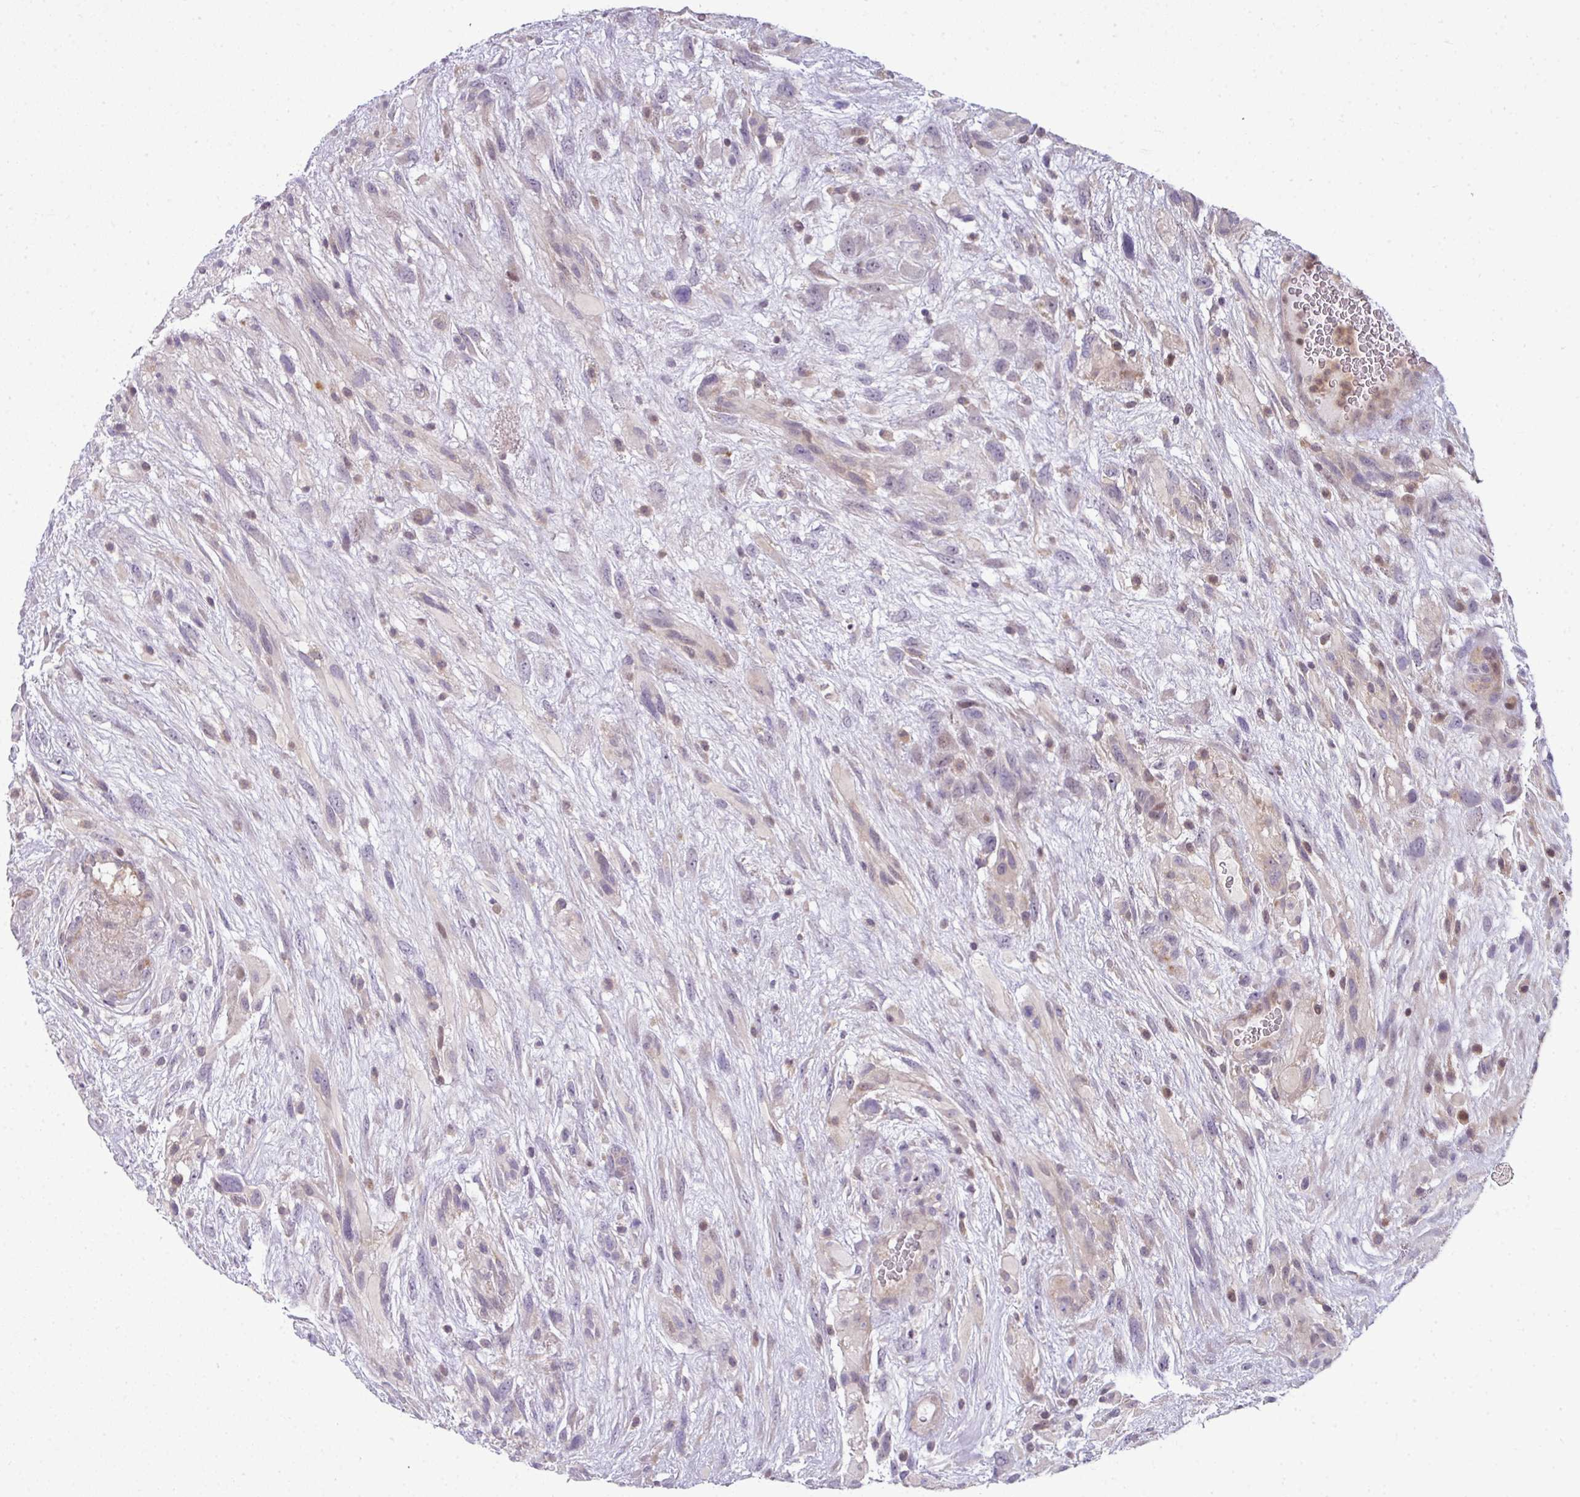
{"staining": {"intensity": "weak", "quantity": "<25%", "location": "cytoplasmic/membranous"}, "tissue": "glioma", "cell_type": "Tumor cells", "image_type": "cancer", "snomed": [{"axis": "morphology", "description": "Glioma, malignant, High grade"}, {"axis": "topography", "description": "Brain"}], "caption": "Tumor cells are negative for protein expression in human glioma.", "gene": "STAT5A", "patient": {"sex": "male", "age": 61}}